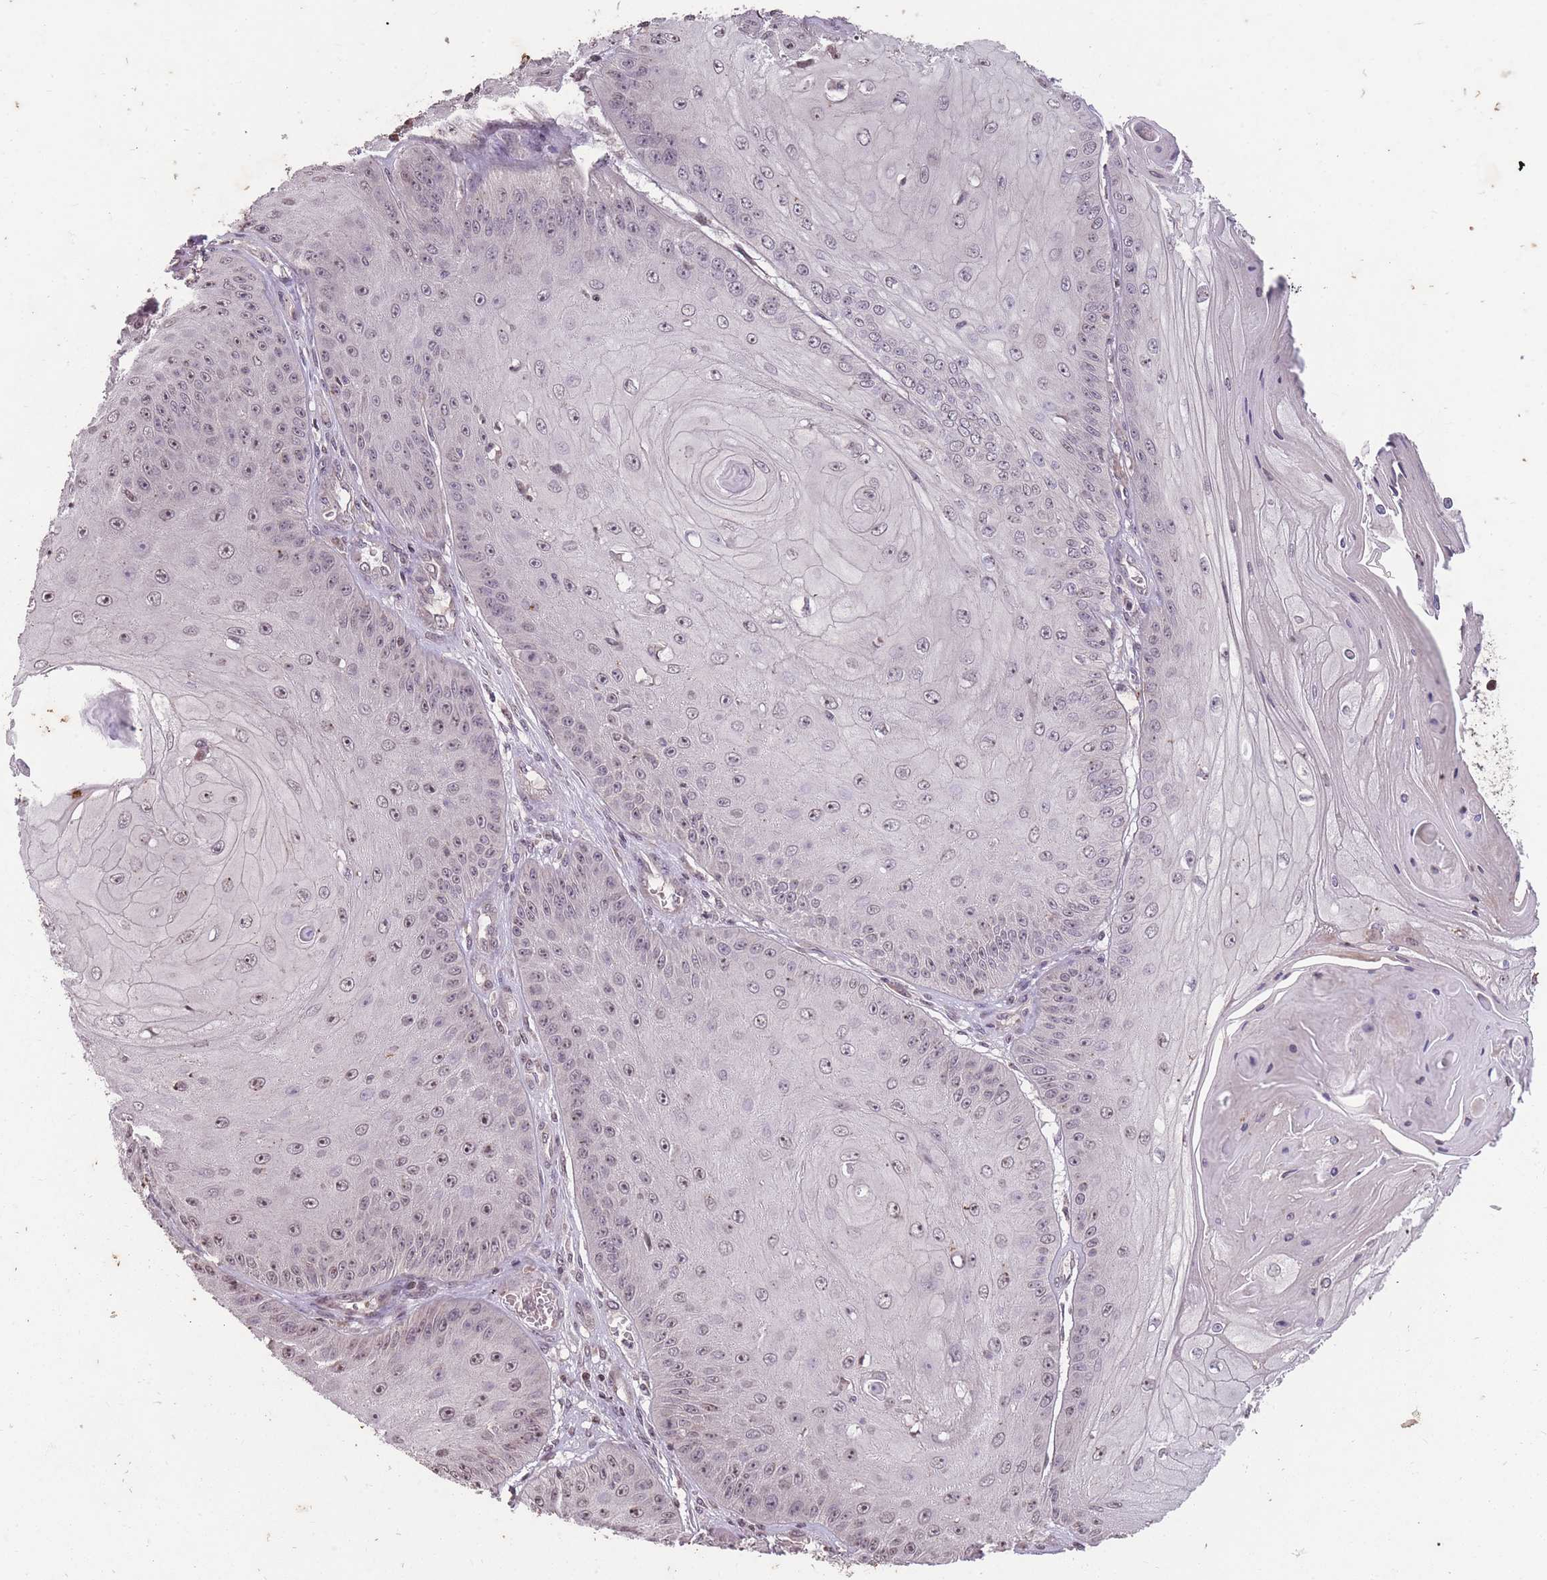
{"staining": {"intensity": "weak", "quantity": "<25%", "location": "nuclear"}, "tissue": "skin cancer", "cell_type": "Tumor cells", "image_type": "cancer", "snomed": [{"axis": "morphology", "description": "Squamous cell carcinoma, NOS"}, {"axis": "topography", "description": "Skin"}], "caption": "The immunohistochemistry (IHC) photomicrograph has no significant positivity in tumor cells of skin cancer tissue.", "gene": "GGT5", "patient": {"sex": "male", "age": 70}}